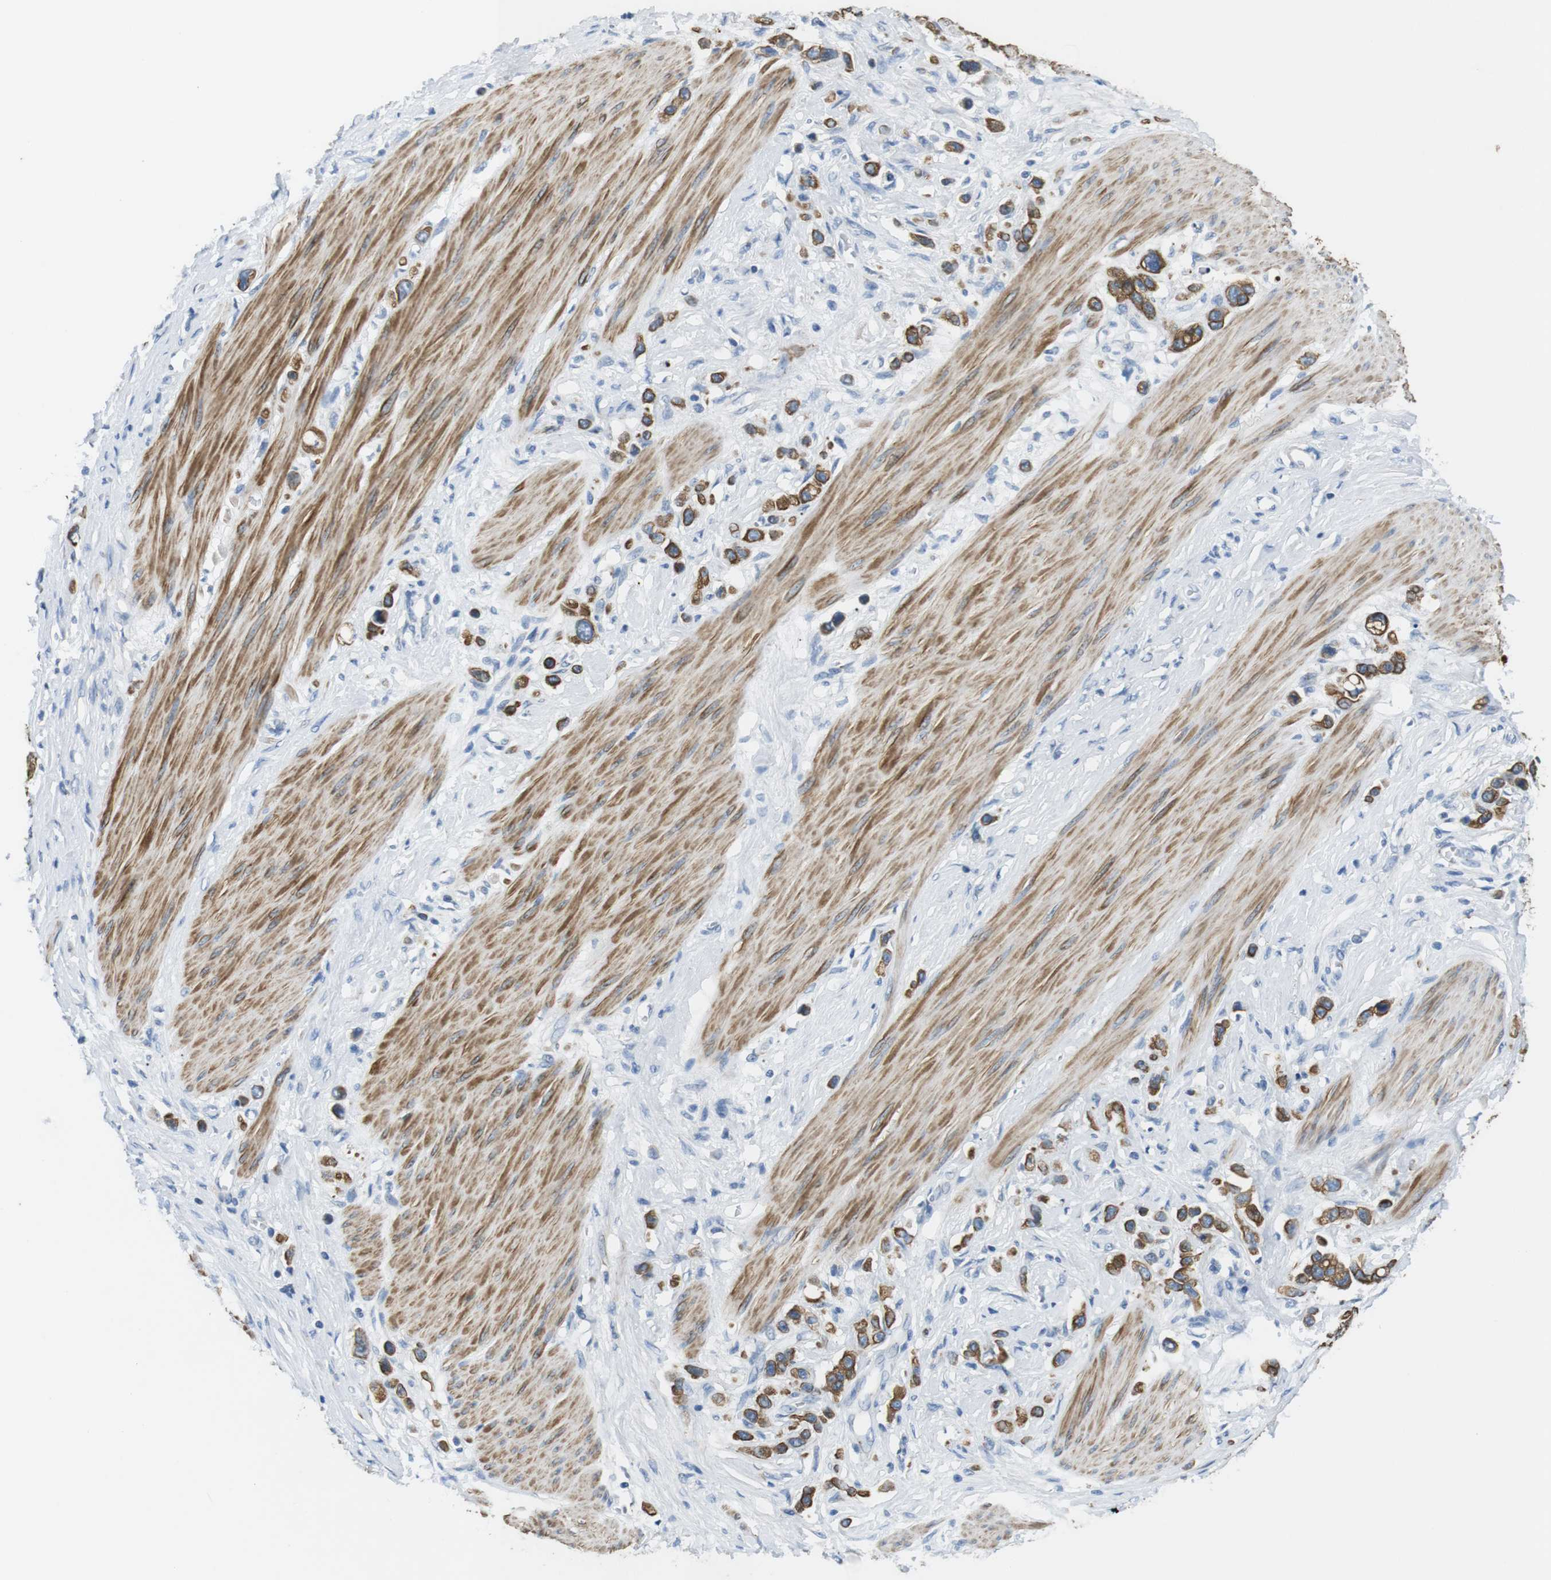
{"staining": {"intensity": "strong", "quantity": ">75%", "location": "cytoplasmic/membranous"}, "tissue": "stomach cancer", "cell_type": "Tumor cells", "image_type": "cancer", "snomed": [{"axis": "morphology", "description": "Adenocarcinoma, NOS"}, {"axis": "topography", "description": "Stomach"}], "caption": "Immunohistochemistry (IHC) of human stomach cancer demonstrates high levels of strong cytoplasmic/membranous positivity in about >75% of tumor cells.", "gene": "UNC5CL", "patient": {"sex": "female", "age": 65}}